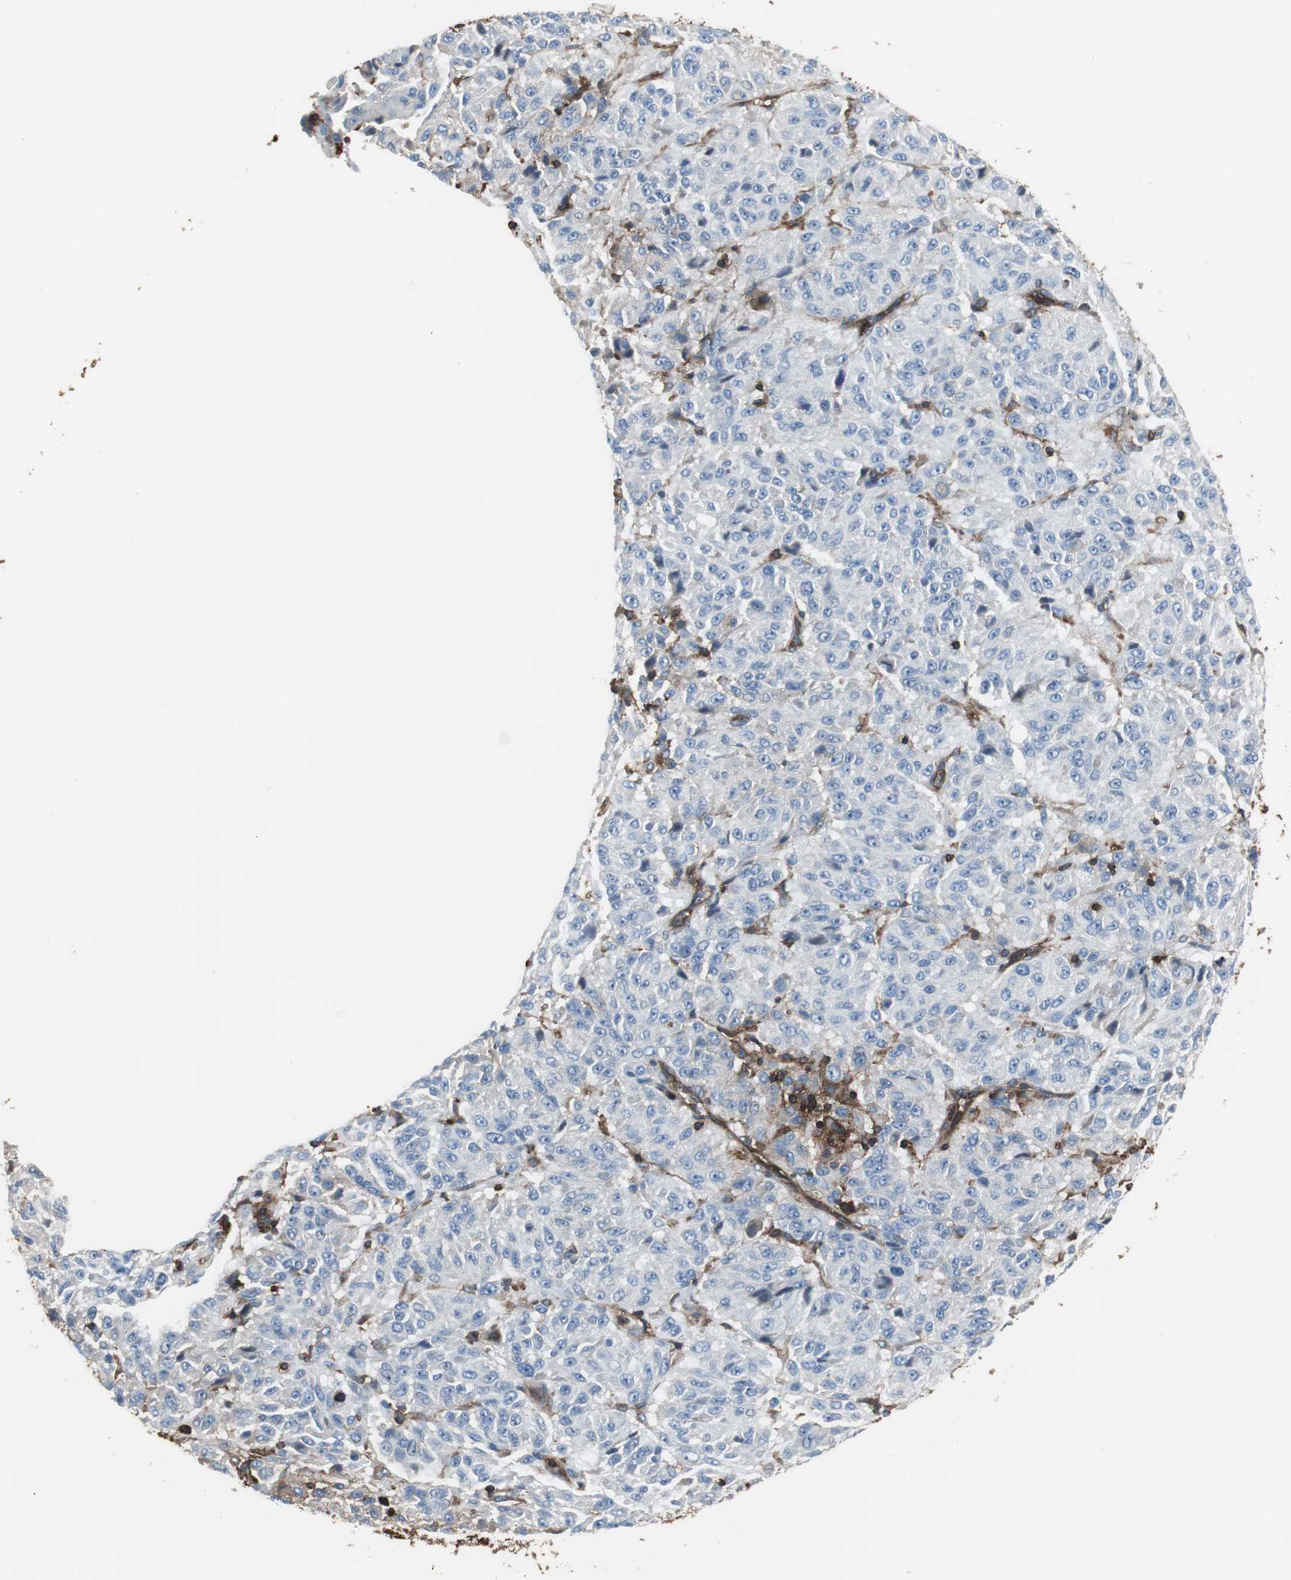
{"staining": {"intensity": "negative", "quantity": "none", "location": "none"}, "tissue": "melanoma", "cell_type": "Tumor cells", "image_type": "cancer", "snomed": [{"axis": "morphology", "description": "Malignant melanoma, Metastatic site"}, {"axis": "topography", "description": "Lung"}], "caption": "This is a micrograph of IHC staining of melanoma, which shows no expression in tumor cells.", "gene": "B2M", "patient": {"sex": "male", "age": 64}}